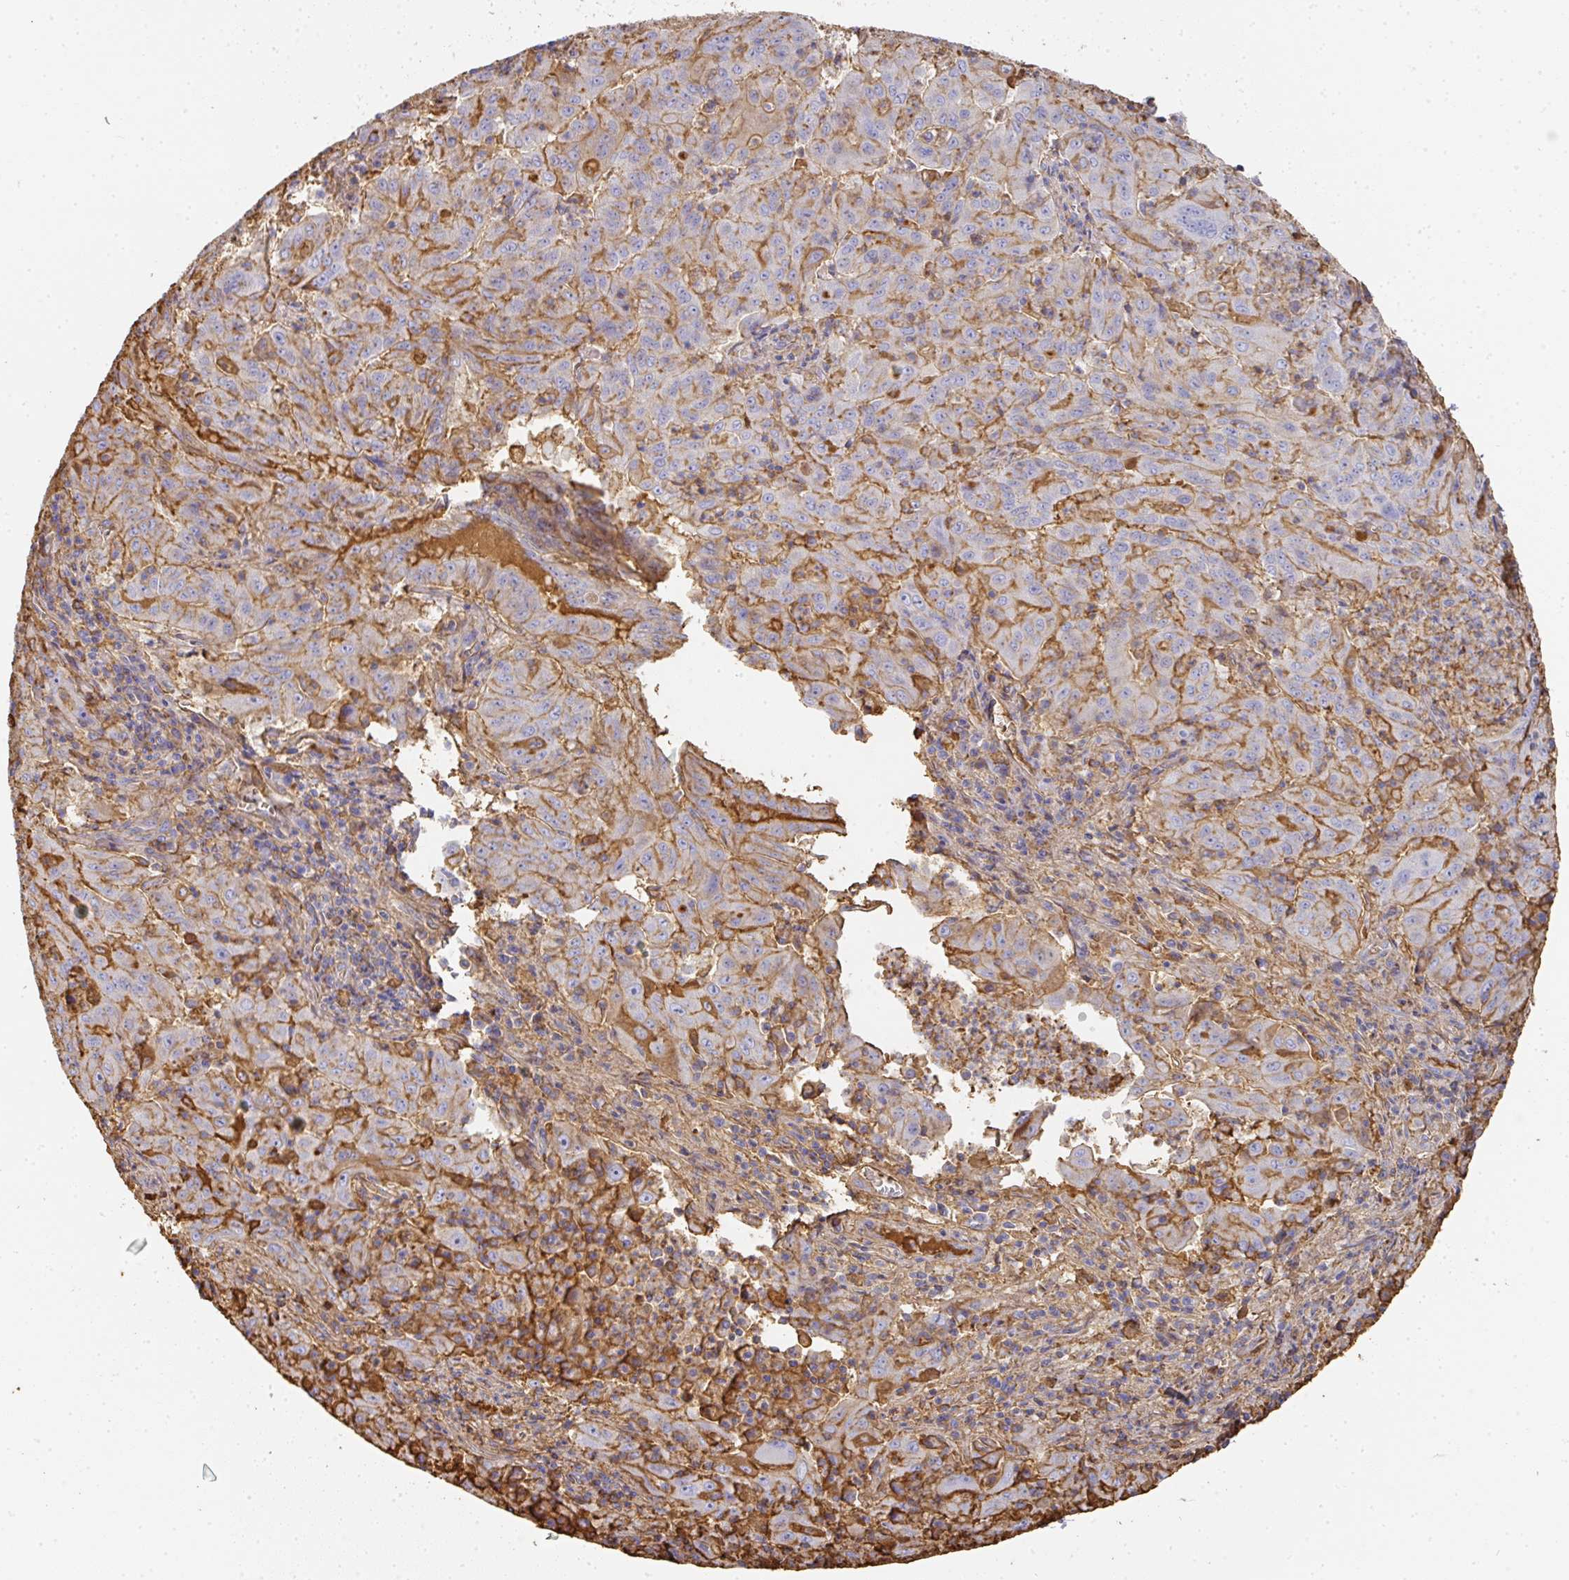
{"staining": {"intensity": "moderate", "quantity": "25%-75%", "location": "cytoplasmic/membranous"}, "tissue": "pancreatic cancer", "cell_type": "Tumor cells", "image_type": "cancer", "snomed": [{"axis": "morphology", "description": "Adenocarcinoma, NOS"}, {"axis": "topography", "description": "Pancreas"}], "caption": "This is a micrograph of immunohistochemistry staining of pancreatic adenocarcinoma, which shows moderate staining in the cytoplasmic/membranous of tumor cells.", "gene": "ALB", "patient": {"sex": "male", "age": 63}}